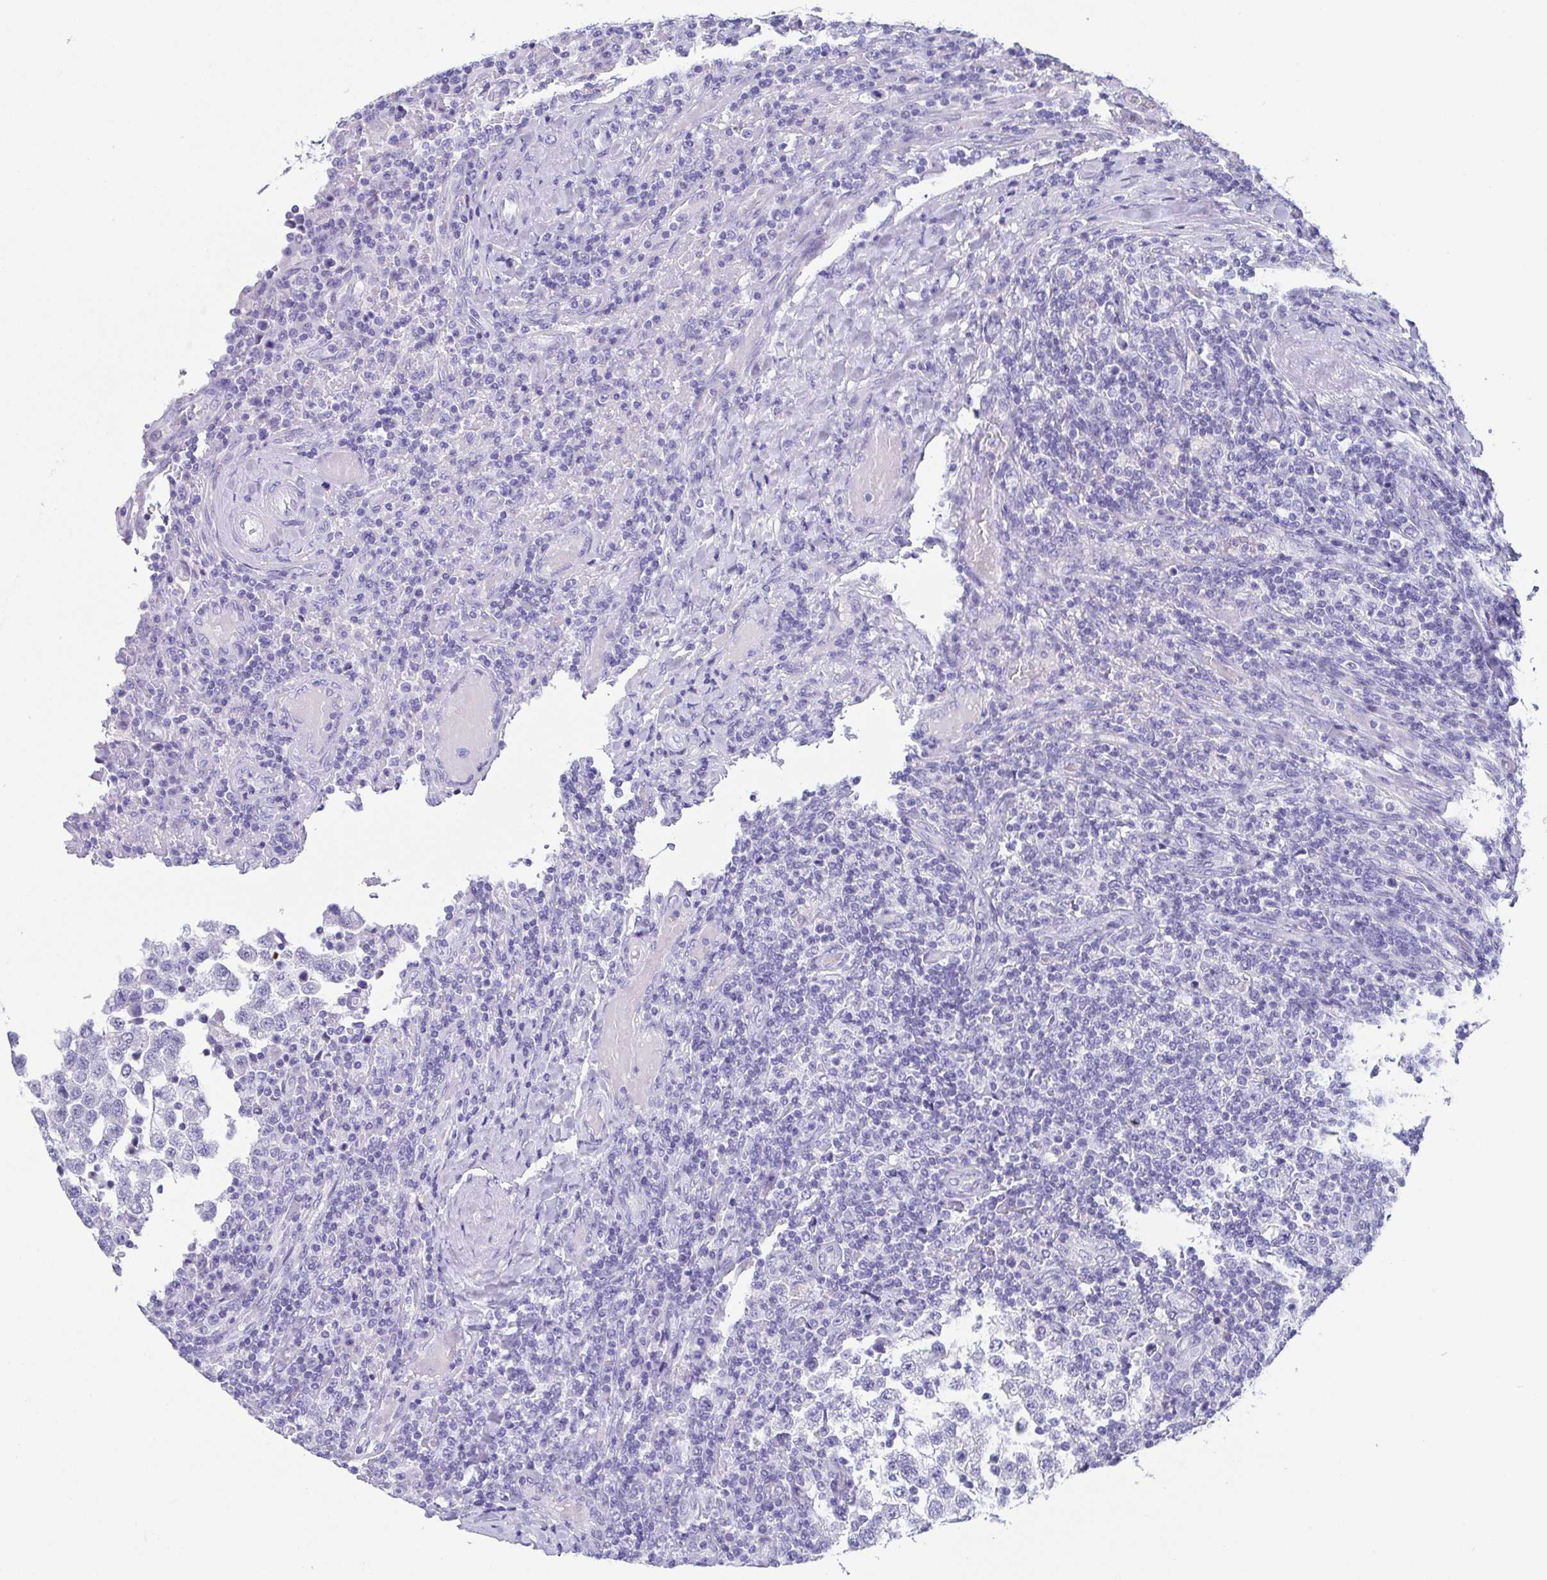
{"staining": {"intensity": "negative", "quantity": "none", "location": "none"}, "tissue": "testis cancer", "cell_type": "Tumor cells", "image_type": "cancer", "snomed": [{"axis": "morphology", "description": "Seminoma, NOS"}, {"axis": "topography", "description": "Testis"}], "caption": "Immunohistochemistry (IHC) of testis cancer (seminoma) reveals no positivity in tumor cells.", "gene": "SCGN", "patient": {"sex": "male", "age": 34}}